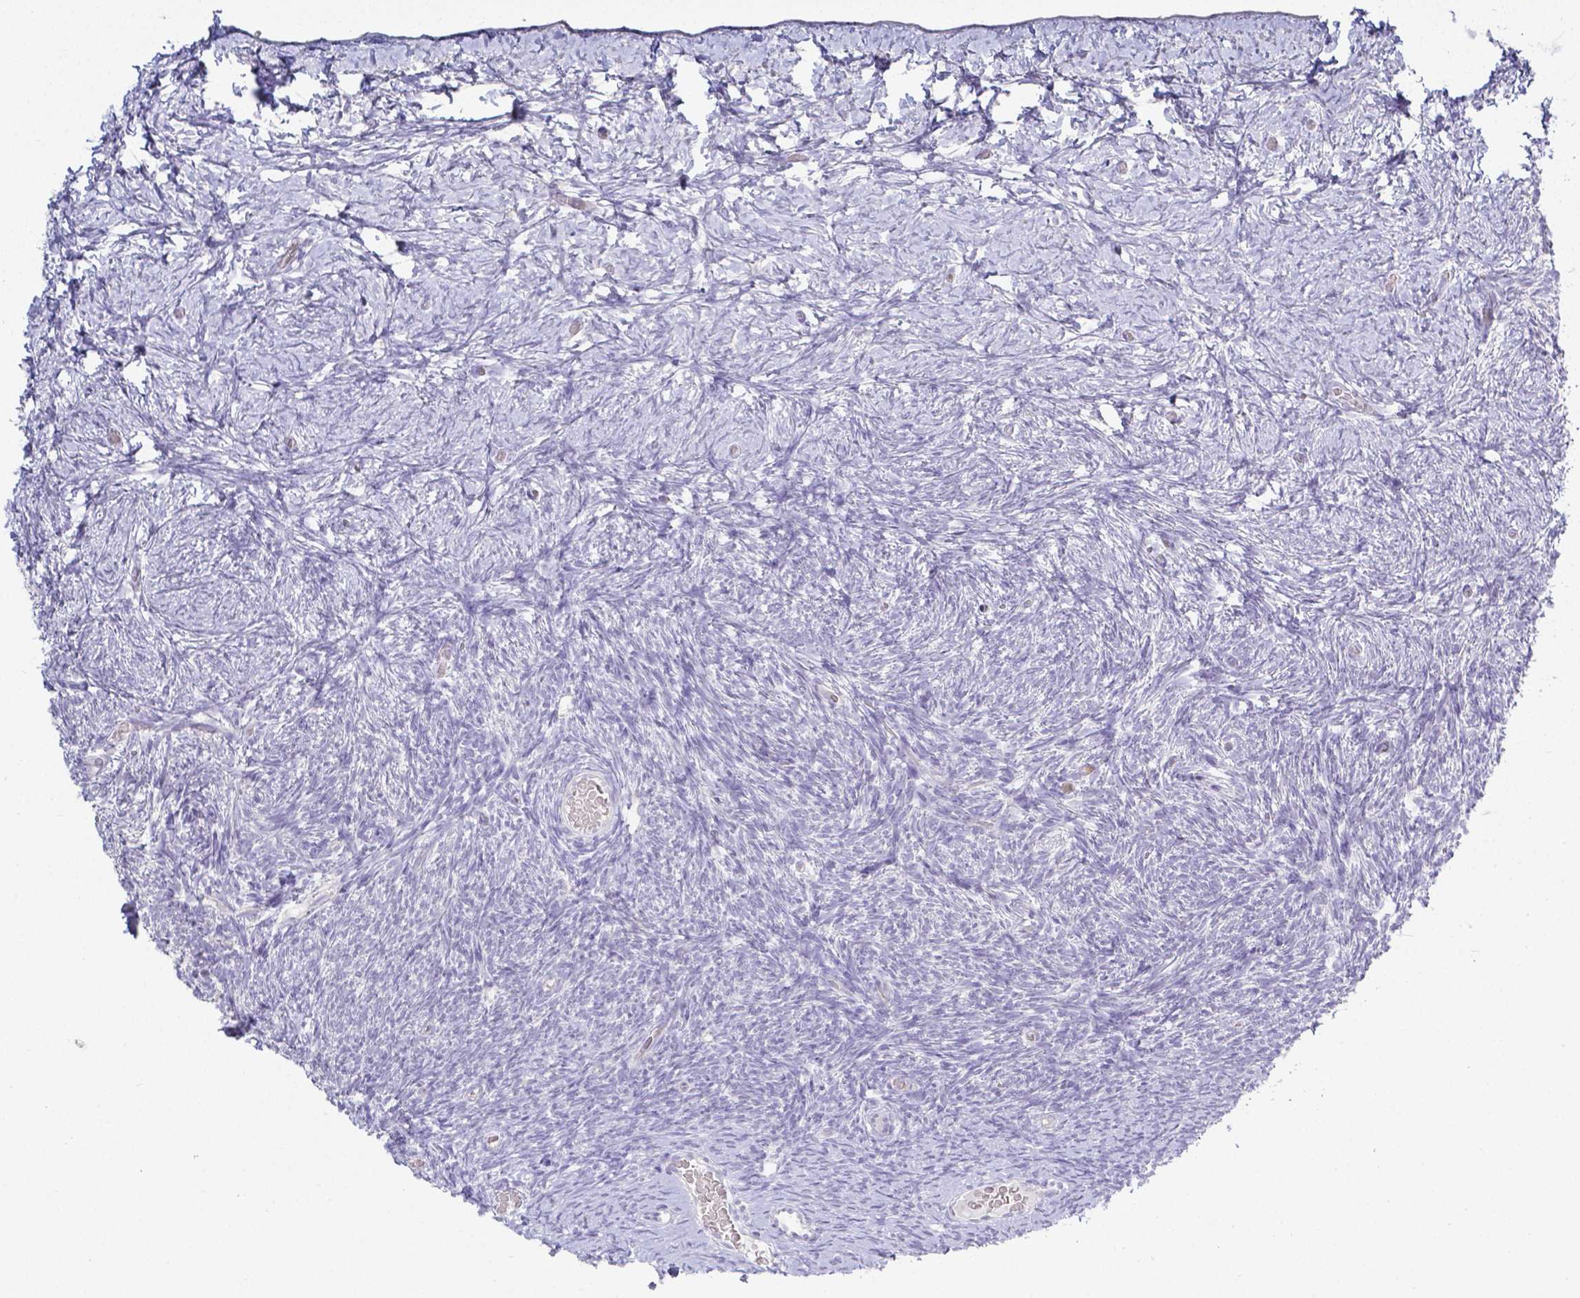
{"staining": {"intensity": "negative", "quantity": "none", "location": "none"}, "tissue": "ovary", "cell_type": "Ovarian stroma cells", "image_type": "normal", "snomed": [{"axis": "morphology", "description": "Normal tissue, NOS"}, {"axis": "topography", "description": "Ovary"}], "caption": "DAB immunohistochemical staining of unremarkable ovary demonstrates no significant positivity in ovarian stroma cells. Nuclei are stained in blue.", "gene": "KCNH1", "patient": {"sex": "female", "age": 39}}